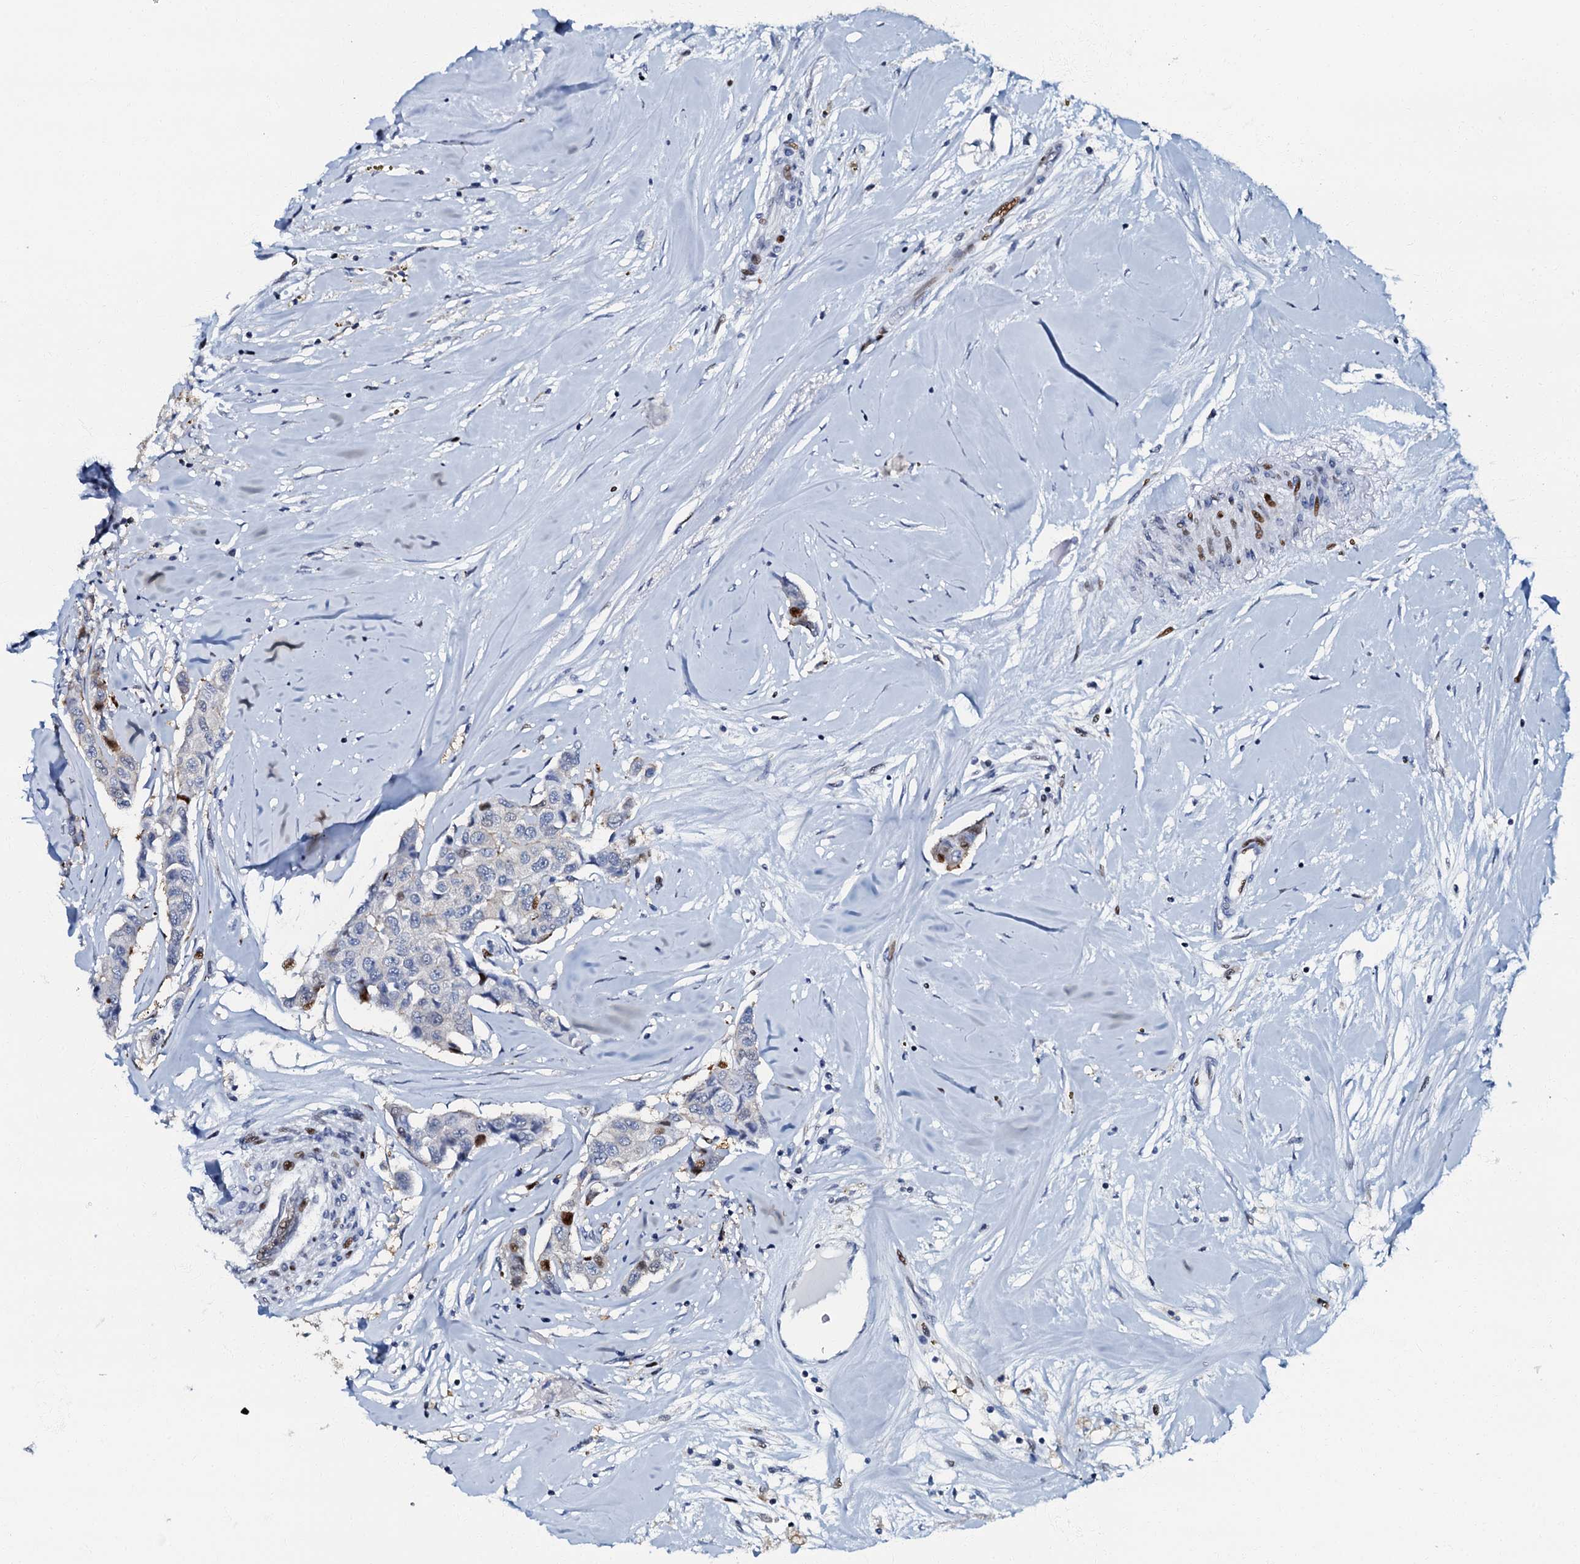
{"staining": {"intensity": "moderate", "quantity": "<25%", "location": "nuclear"}, "tissue": "breast cancer", "cell_type": "Tumor cells", "image_type": "cancer", "snomed": [{"axis": "morphology", "description": "Duct carcinoma"}, {"axis": "topography", "description": "Breast"}], "caption": "Human breast cancer stained with a protein marker demonstrates moderate staining in tumor cells.", "gene": "MFSD5", "patient": {"sex": "female", "age": 80}}